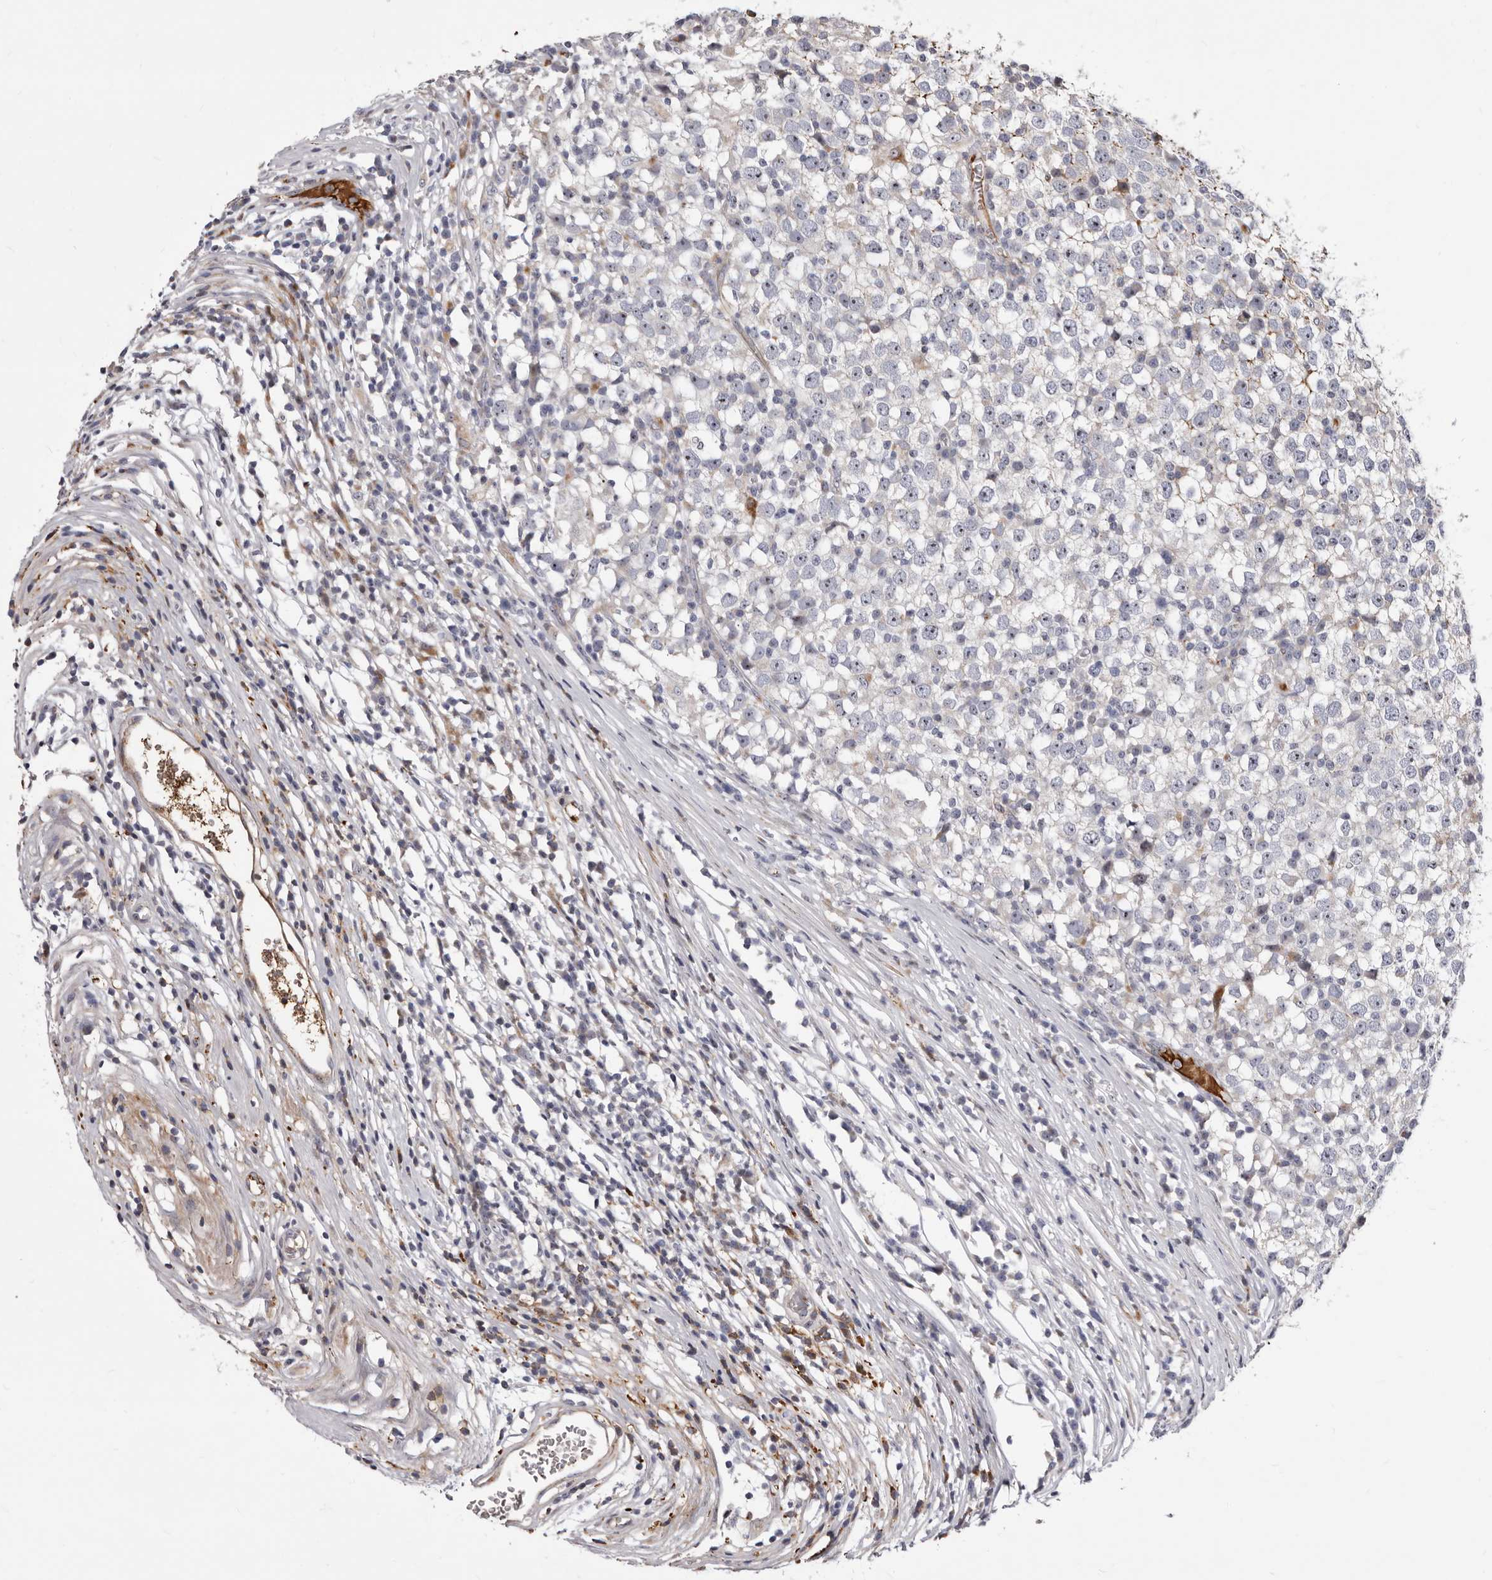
{"staining": {"intensity": "negative", "quantity": "none", "location": "none"}, "tissue": "testis cancer", "cell_type": "Tumor cells", "image_type": "cancer", "snomed": [{"axis": "morphology", "description": "Seminoma, NOS"}, {"axis": "topography", "description": "Testis"}], "caption": "Immunohistochemistry (IHC) micrograph of neoplastic tissue: human testis cancer stained with DAB (3,3'-diaminobenzidine) displays no significant protein positivity in tumor cells.", "gene": "NUBPL", "patient": {"sex": "male", "age": 65}}